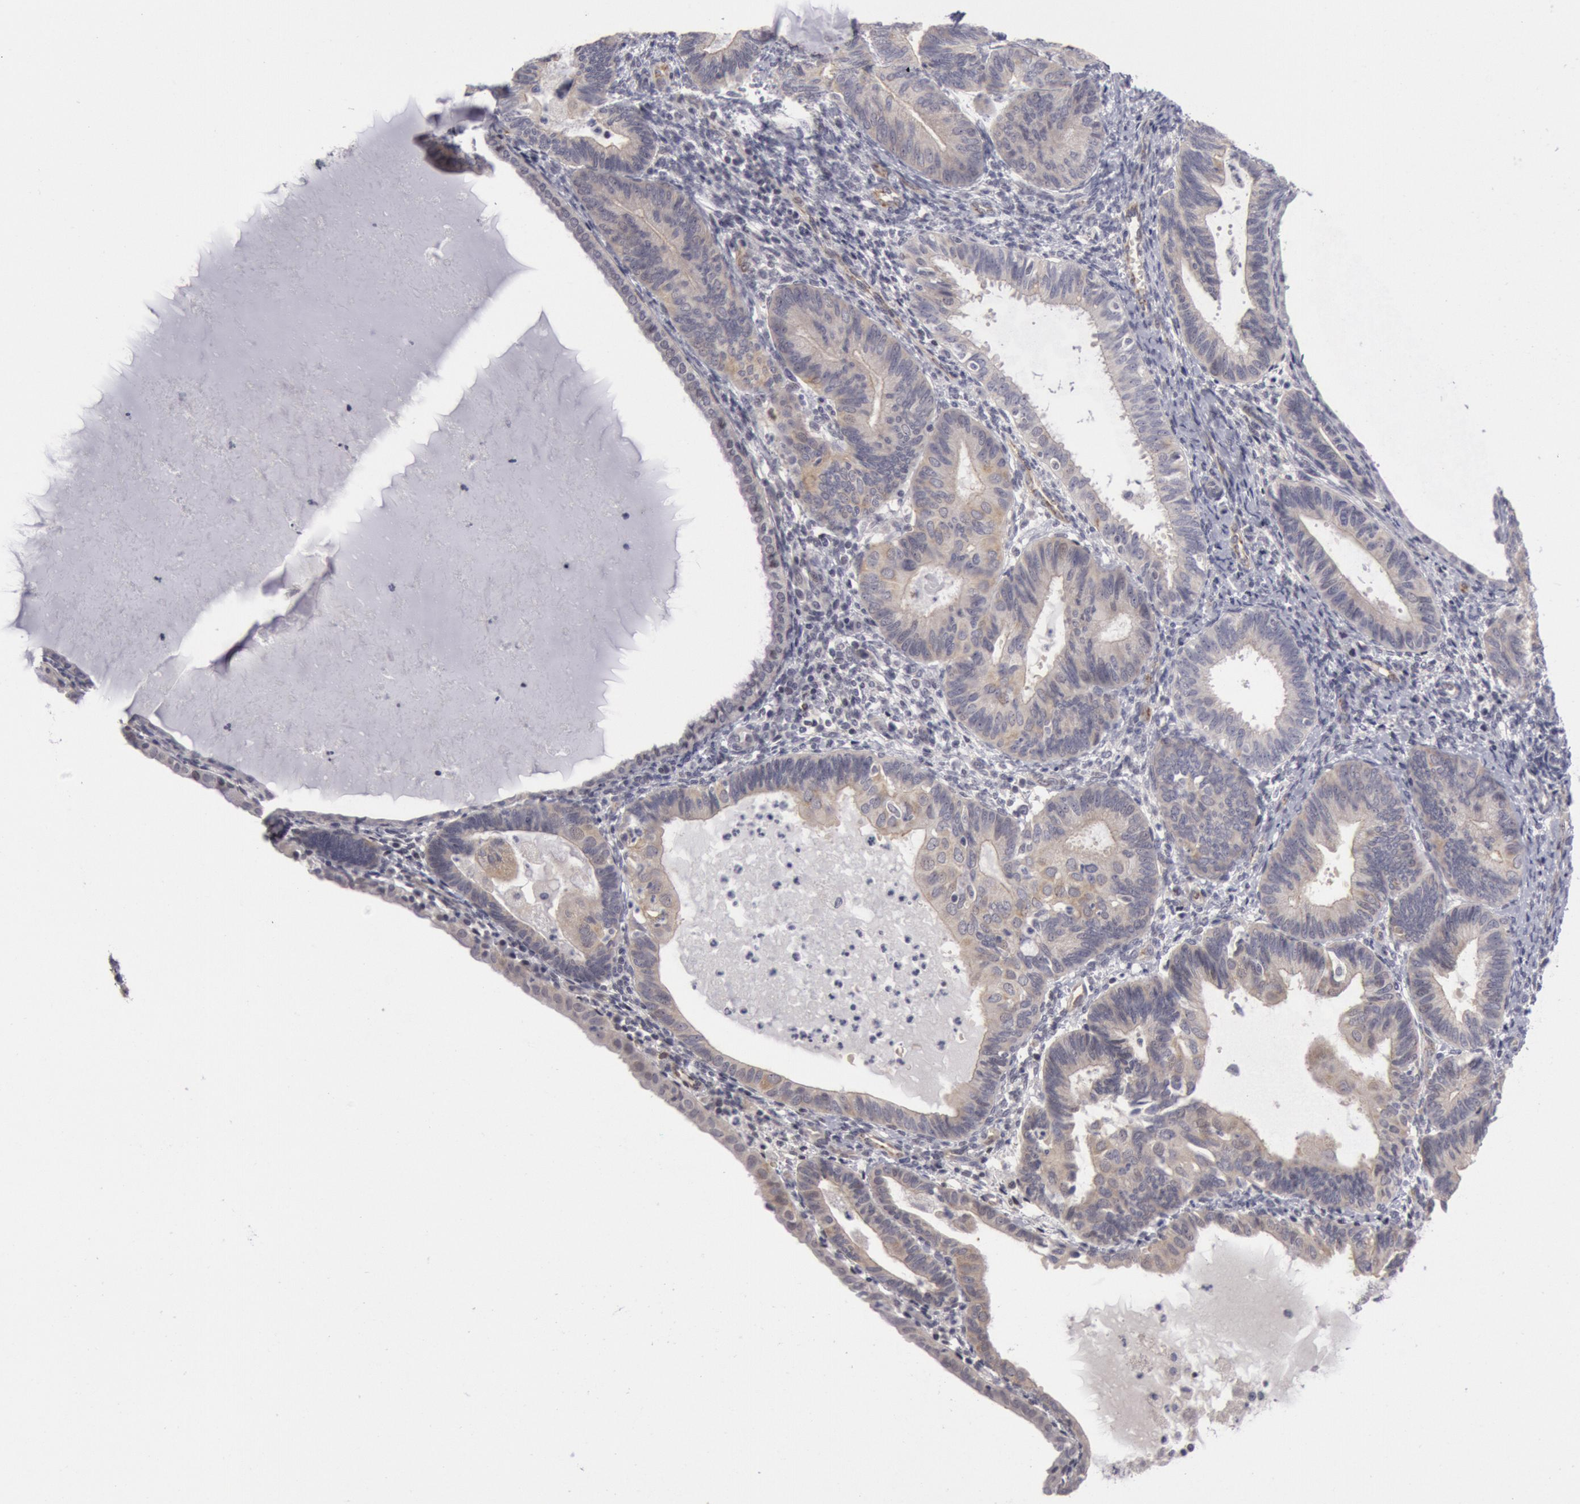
{"staining": {"intensity": "moderate", "quantity": ">75%", "location": "cytoplasmic/membranous"}, "tissue": "endometrial cancer", "cell_type": "Tumor cells", "image_type": "cancer", "snomed": [{"axis": "morphology", "description": "Adenocarcinoma, NOS"}, {"axis": "topography", "description": "Endometrium"}], "caption": "Human adenocarcinoma (endometrial) stained for a protein (brown) reveals moderate cytoplasmic/membranous positive expression in about >75% of tumor cells.", "gene": "JOSD1", "patient": {"sex": "female", "age": 63}}